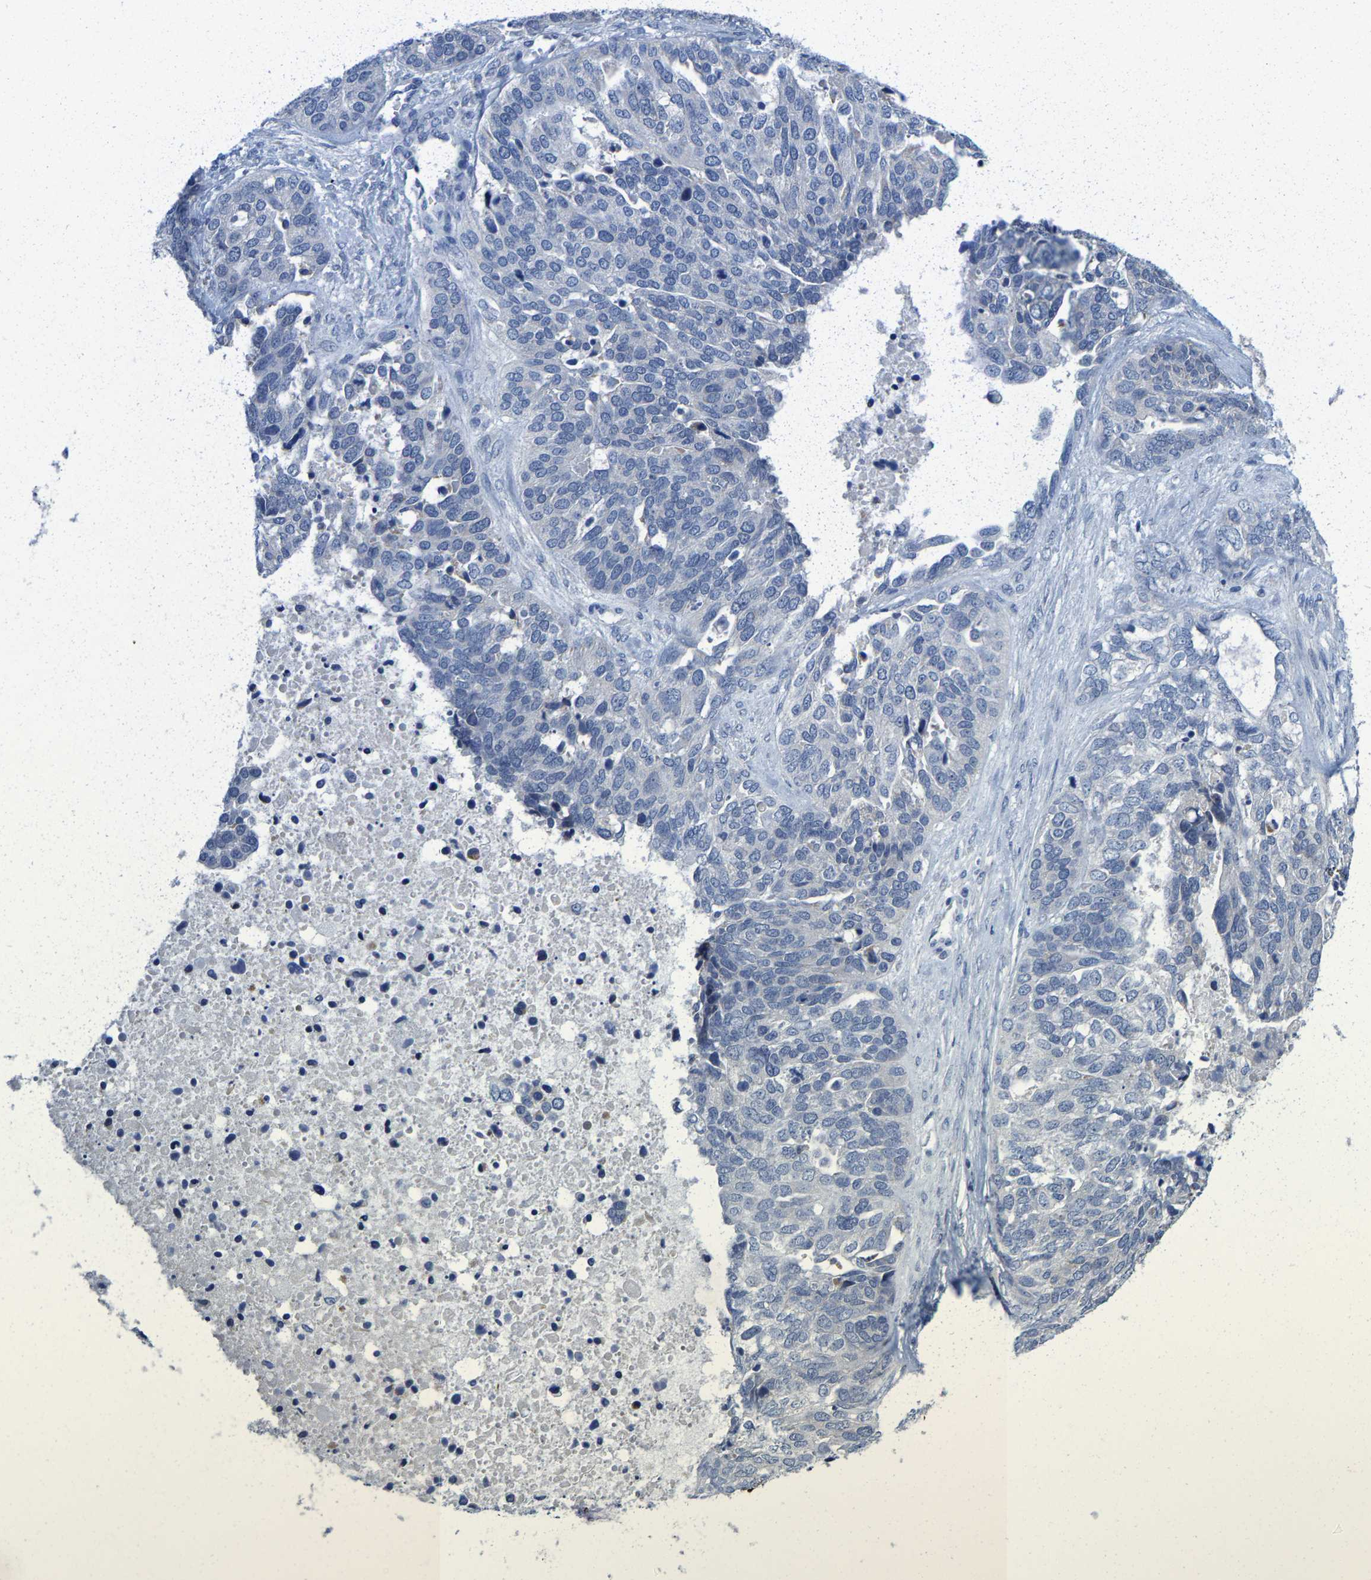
{"staining": {"intensity": "negative", "quantity": "none", "location": "none"}, "tissue": "ovarian cancer", "cell_type": "Tumor cells", "image_type": "cancer", "snomed": [{"axis": "morphology", "description": "Cystadenocarcinoma, serous, NOS"}, {"axis": "topography", "description": "Ovary"}], "caption": "This is an immunohistochemistry photomicrograph of serous cystadenocarcinoma (ovarian). There is no staining in tumor cells.", "gene": "KLHL1", "patient": {"sex": "female", "age": 44}}